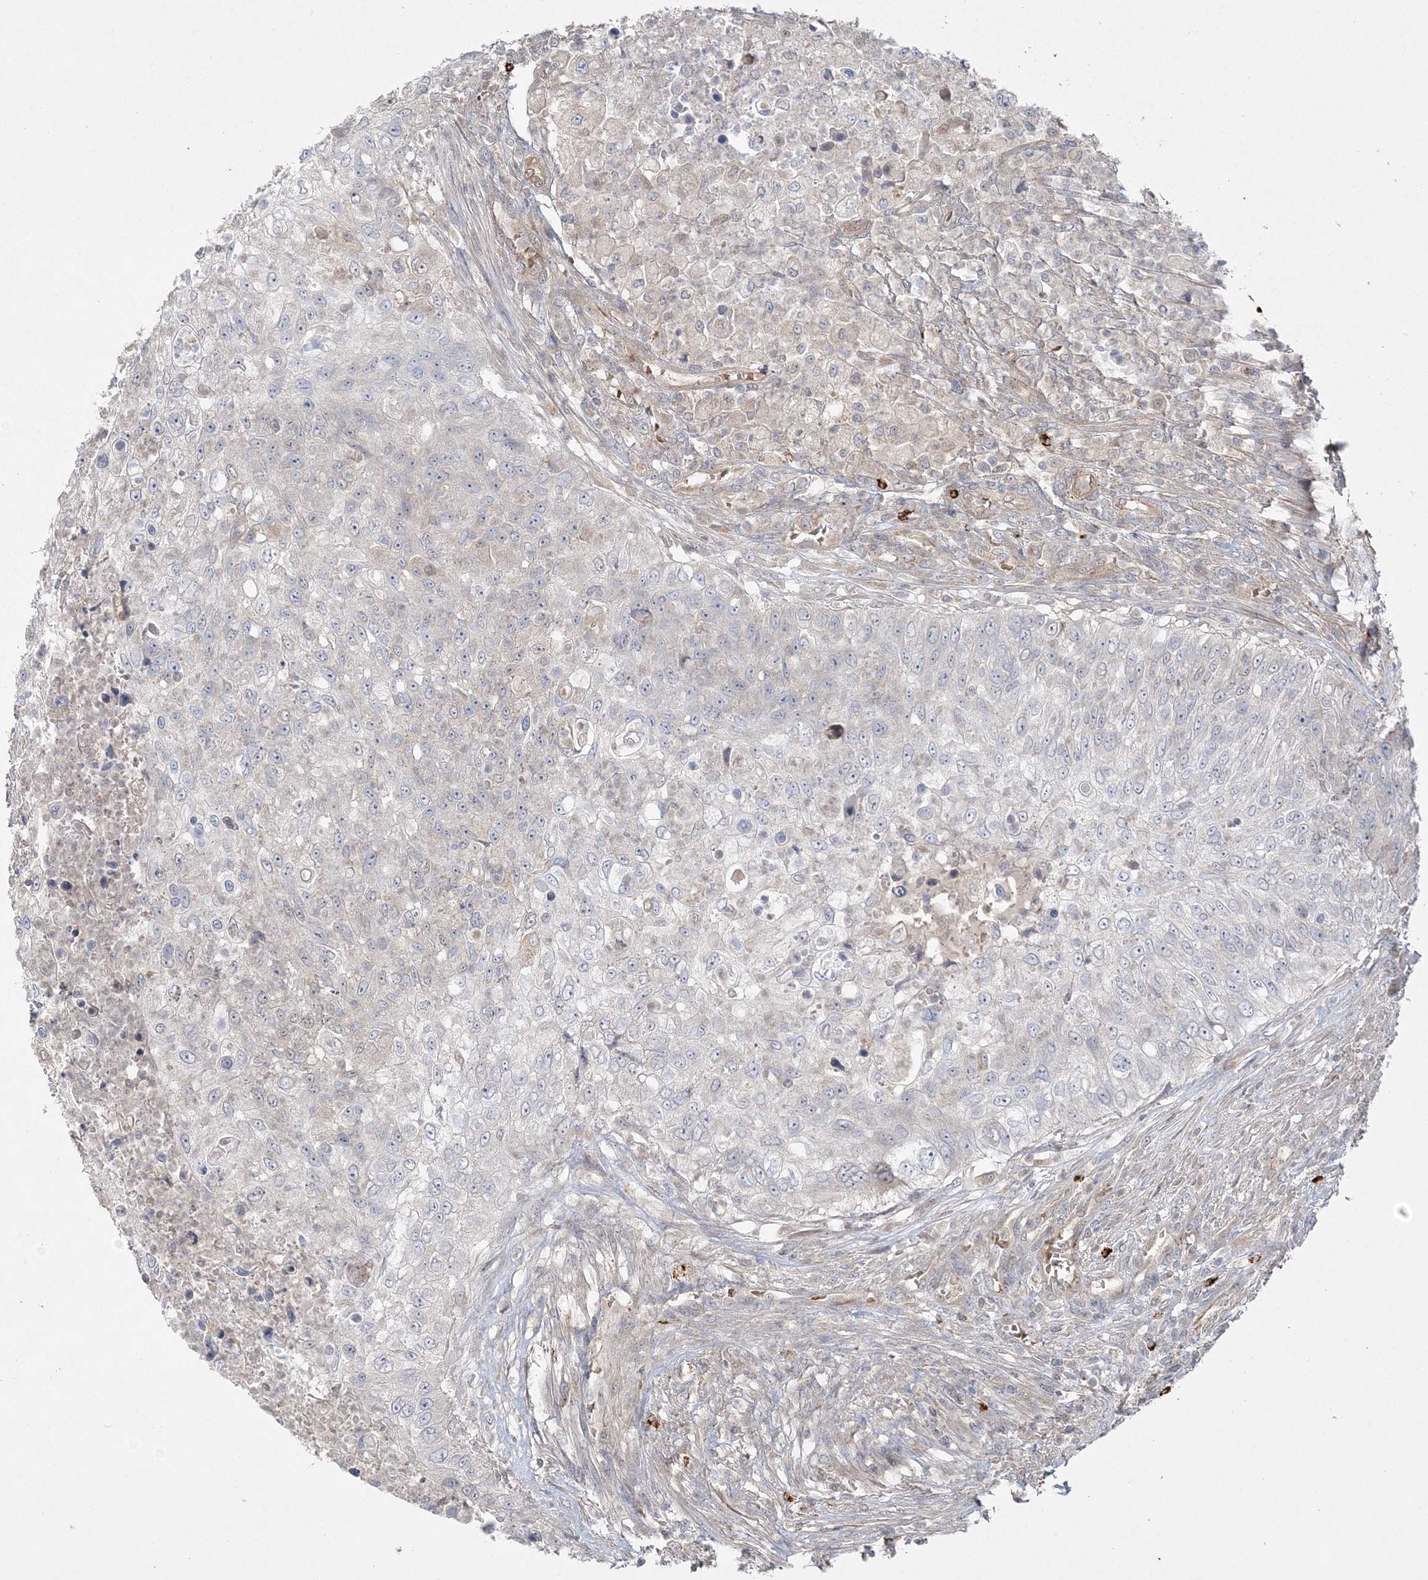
{"staining": {"intensity": "negative", "quantity": "none", "location": "none"}, "tissue": "urothelial cancer", "cell_type": "Tumor cells", "image_type": "cancer", "snomed": [{"axis": "morphology", "description": "Urothelial carcinoma, High grade"}, {"axis": "topography", "description": "Urinary bladder"}], "caption": "This is an IHC micrograph of human urothelial cancer. There is no staining in tumor cells.", "gene": "INPP1", "patient": {"sex": "female", "age": 60}}